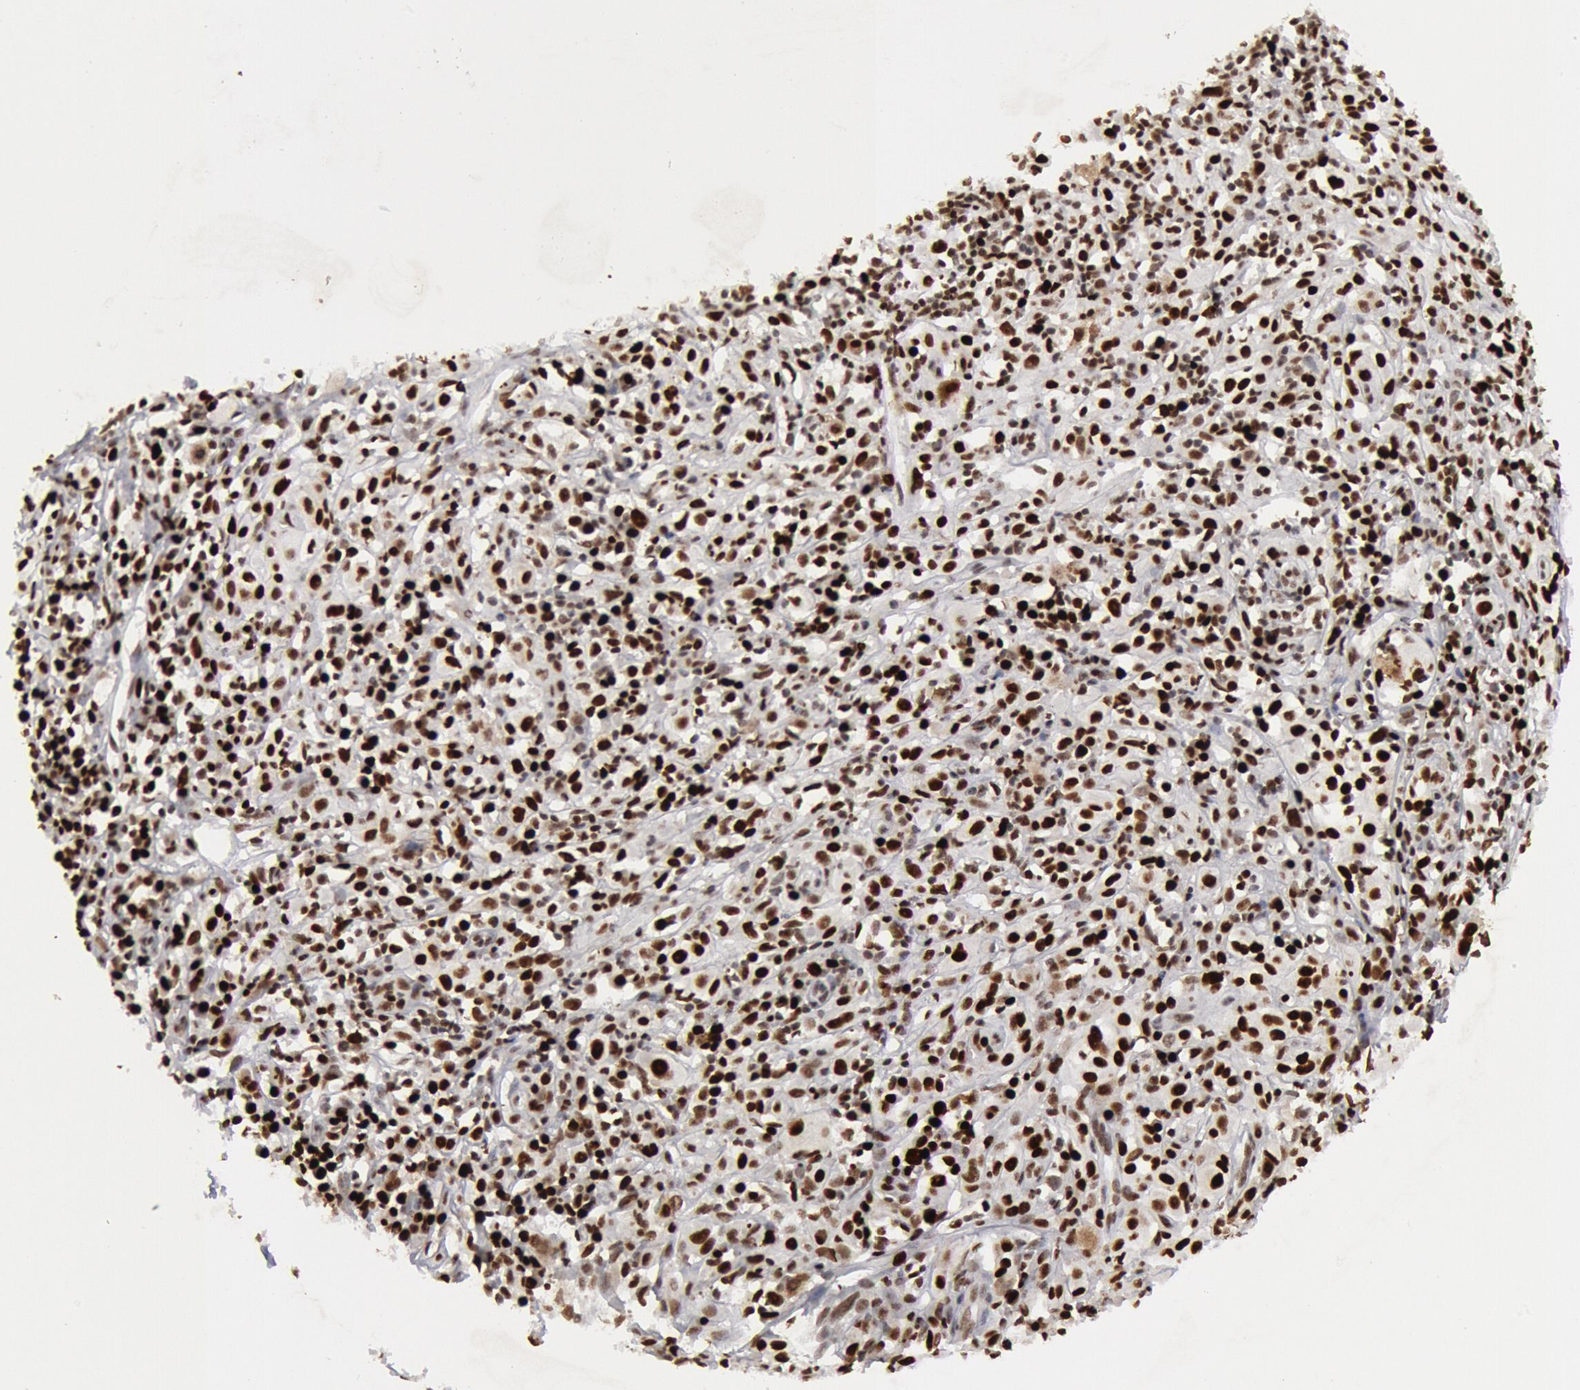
{"staining": {"intensity": "strong", "quantity": ">75%", "location": "nuclear"}, "tissue": "melanoma", "cell_type": "Tumor cells", "image_type": "cancer", "snomed": [{"axis": "morphology", "description": "Malignant melanoma, NOS"}, {"axis": "topography", "description": "Skin"}], "caption": "DAB immunohistochemical staining of malignant melanoma displays strong nuclear protein staining in approximately >75% of tumor cells. (Stains: DAB (3,3'-diaminobenzidine) in brown, nuclei in blue, Microscopy: brightfield microscopy at high magnification).", "gene": "SUB1", "patient": {"sex": "female", "age": 52}}